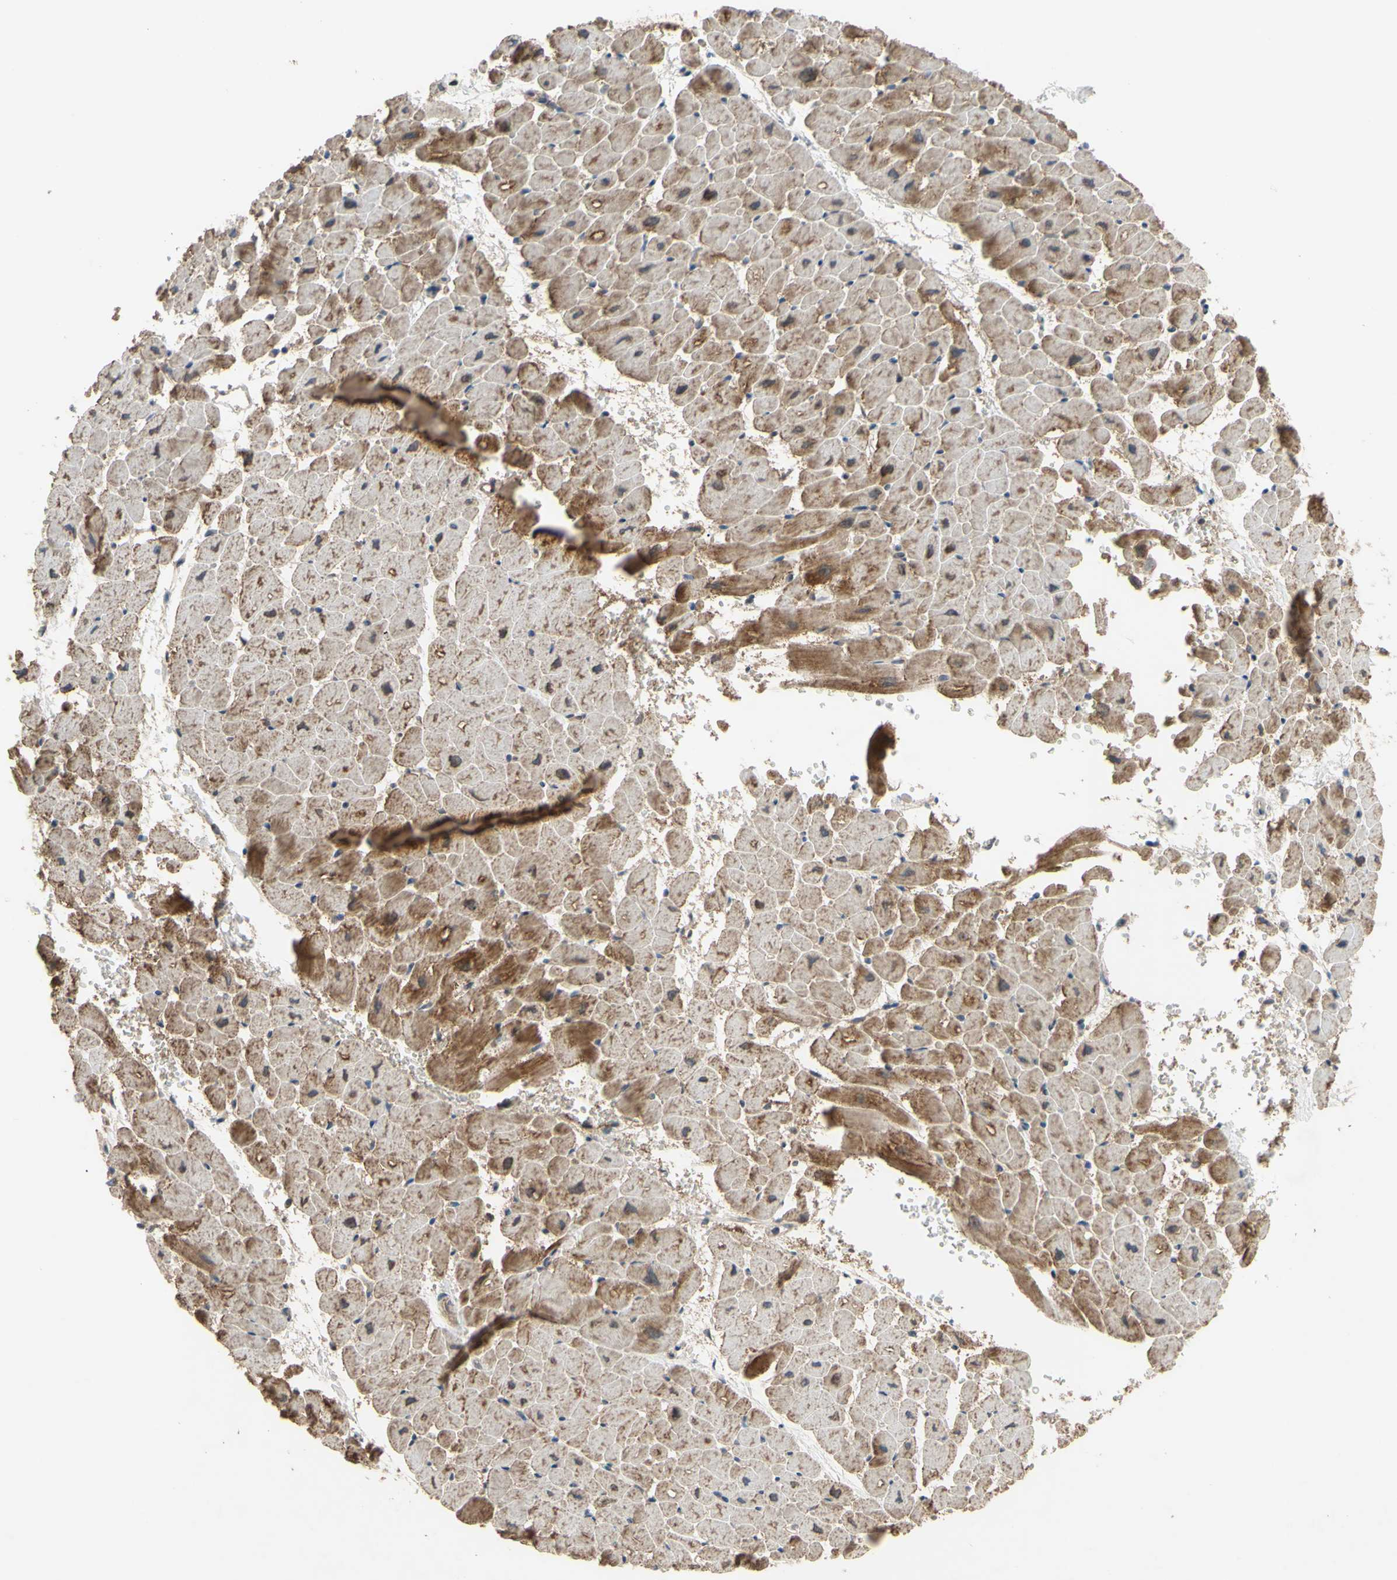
{"staining": {"intensity": "moderate", "quantity": ">75%", "location": "cytoplasmic/membranous"}, "tissue": "heart muscle", "cell_type": "Cardiomyocytes", "image_type": "normal", "snomed": [{"axis": "morphology", "description": "Normal tissue, NOS"}, {"axis": "topography", "description": "Heart"}], "caption": "DAB immunohistochemical staining of unremarkable human heart muscle shows moderate cytoplasmic/membranous protein staining in approximately >75% of cardiomyocytes.", "gene": "CD164", "patient": {"sex": "male", "age": 45}}